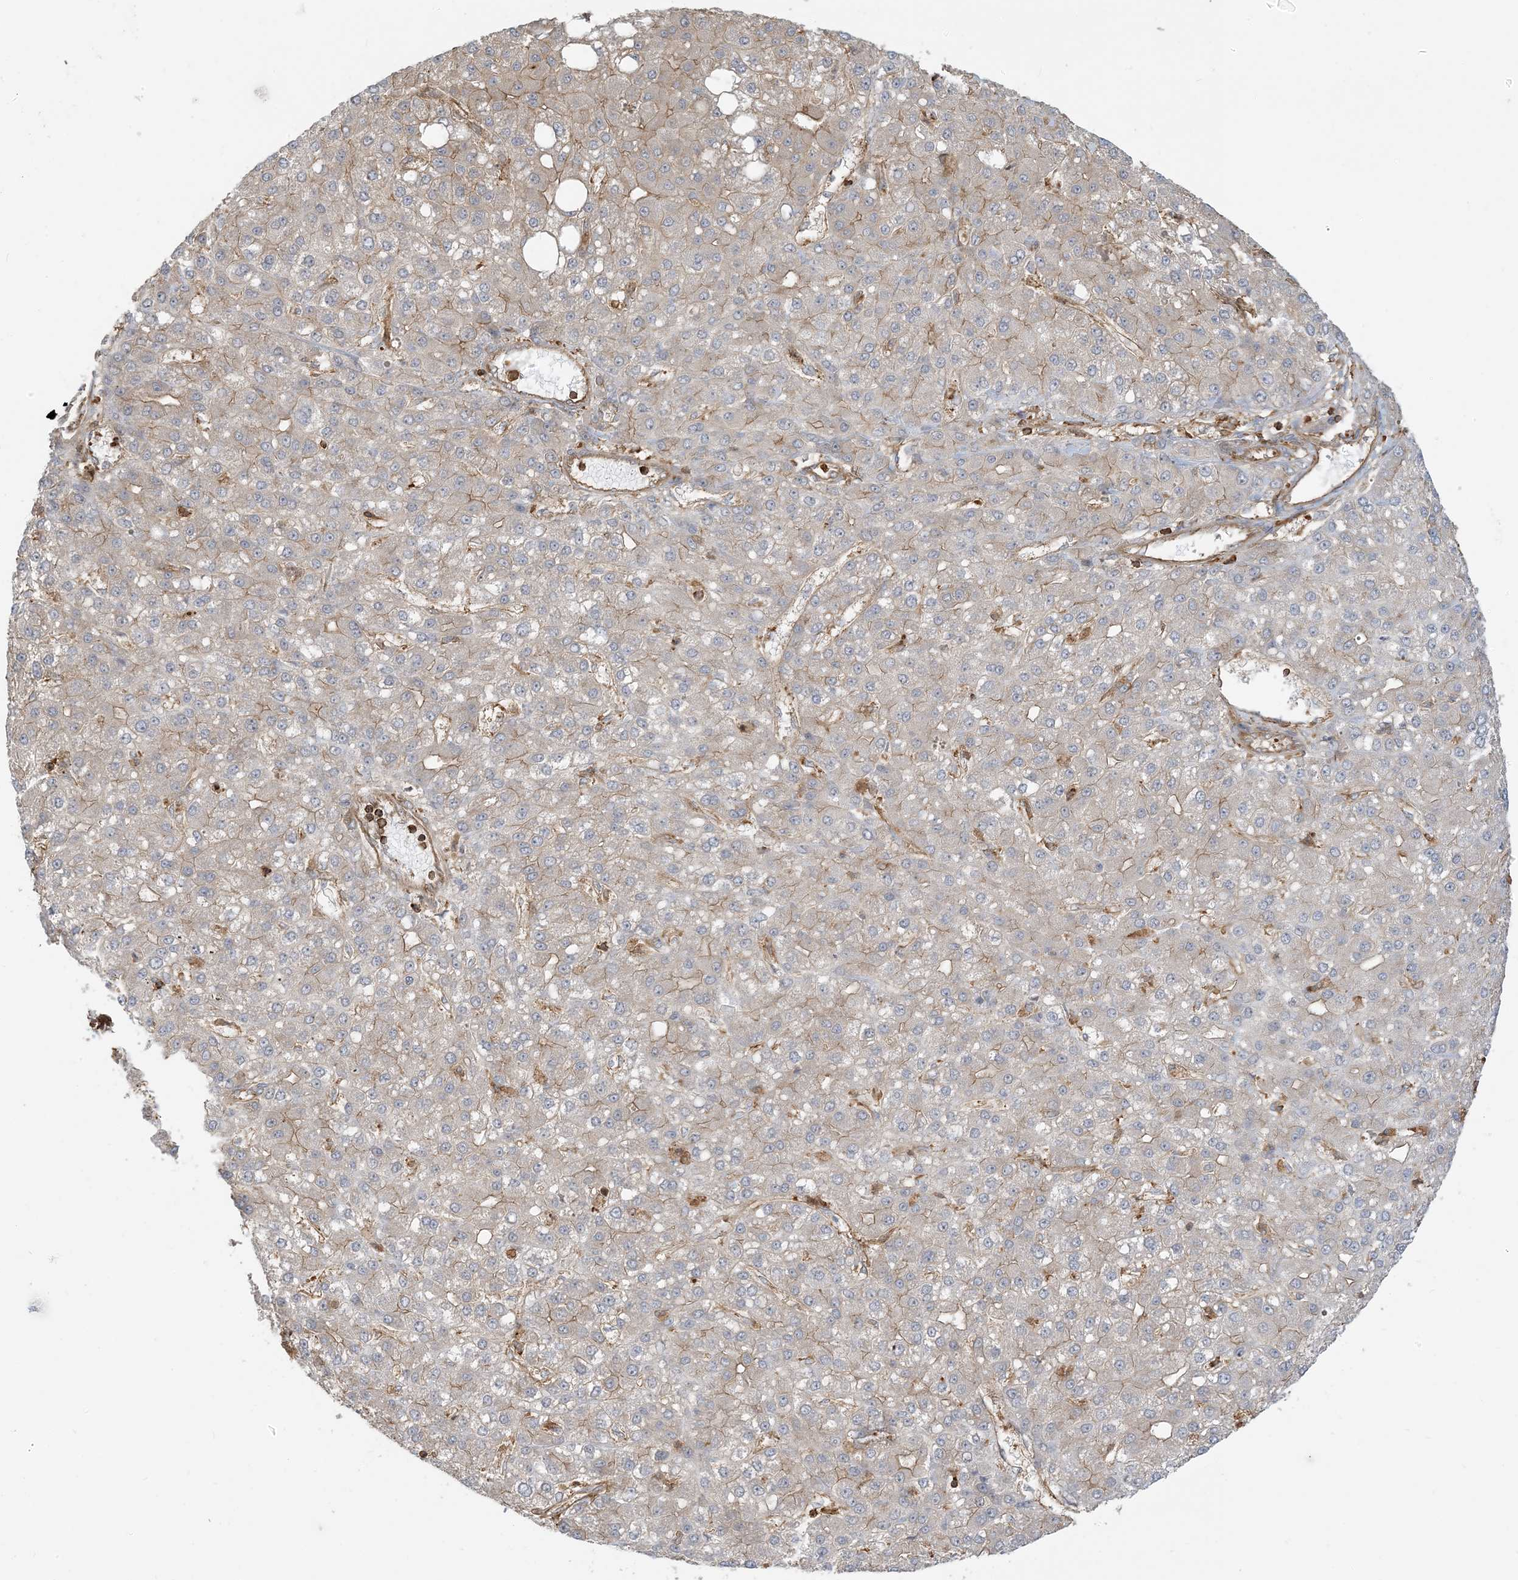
{"staining": {"intensity": "weak", "quantity": "<25%", "location": "cytoplasmic/membranous"}, "tissue": "liver cancer", "cell_type": "Tumor cells", "image_type": "cancer", "snomed": [{"axis": "morphology", "description": "Carcinoma, Hepatocellular, NOS"}, {"axis": "topography", "description": "Liver"}], "caption": "IHC of liver cancer reveals no staining in tumor cells. Brightfield microscopy of IHC stained with DAB (brown) and hematoxylin (blue), captured at high magnification.", "gene": "CAPZB", "patient": {"sex": "male", "age": 67}}